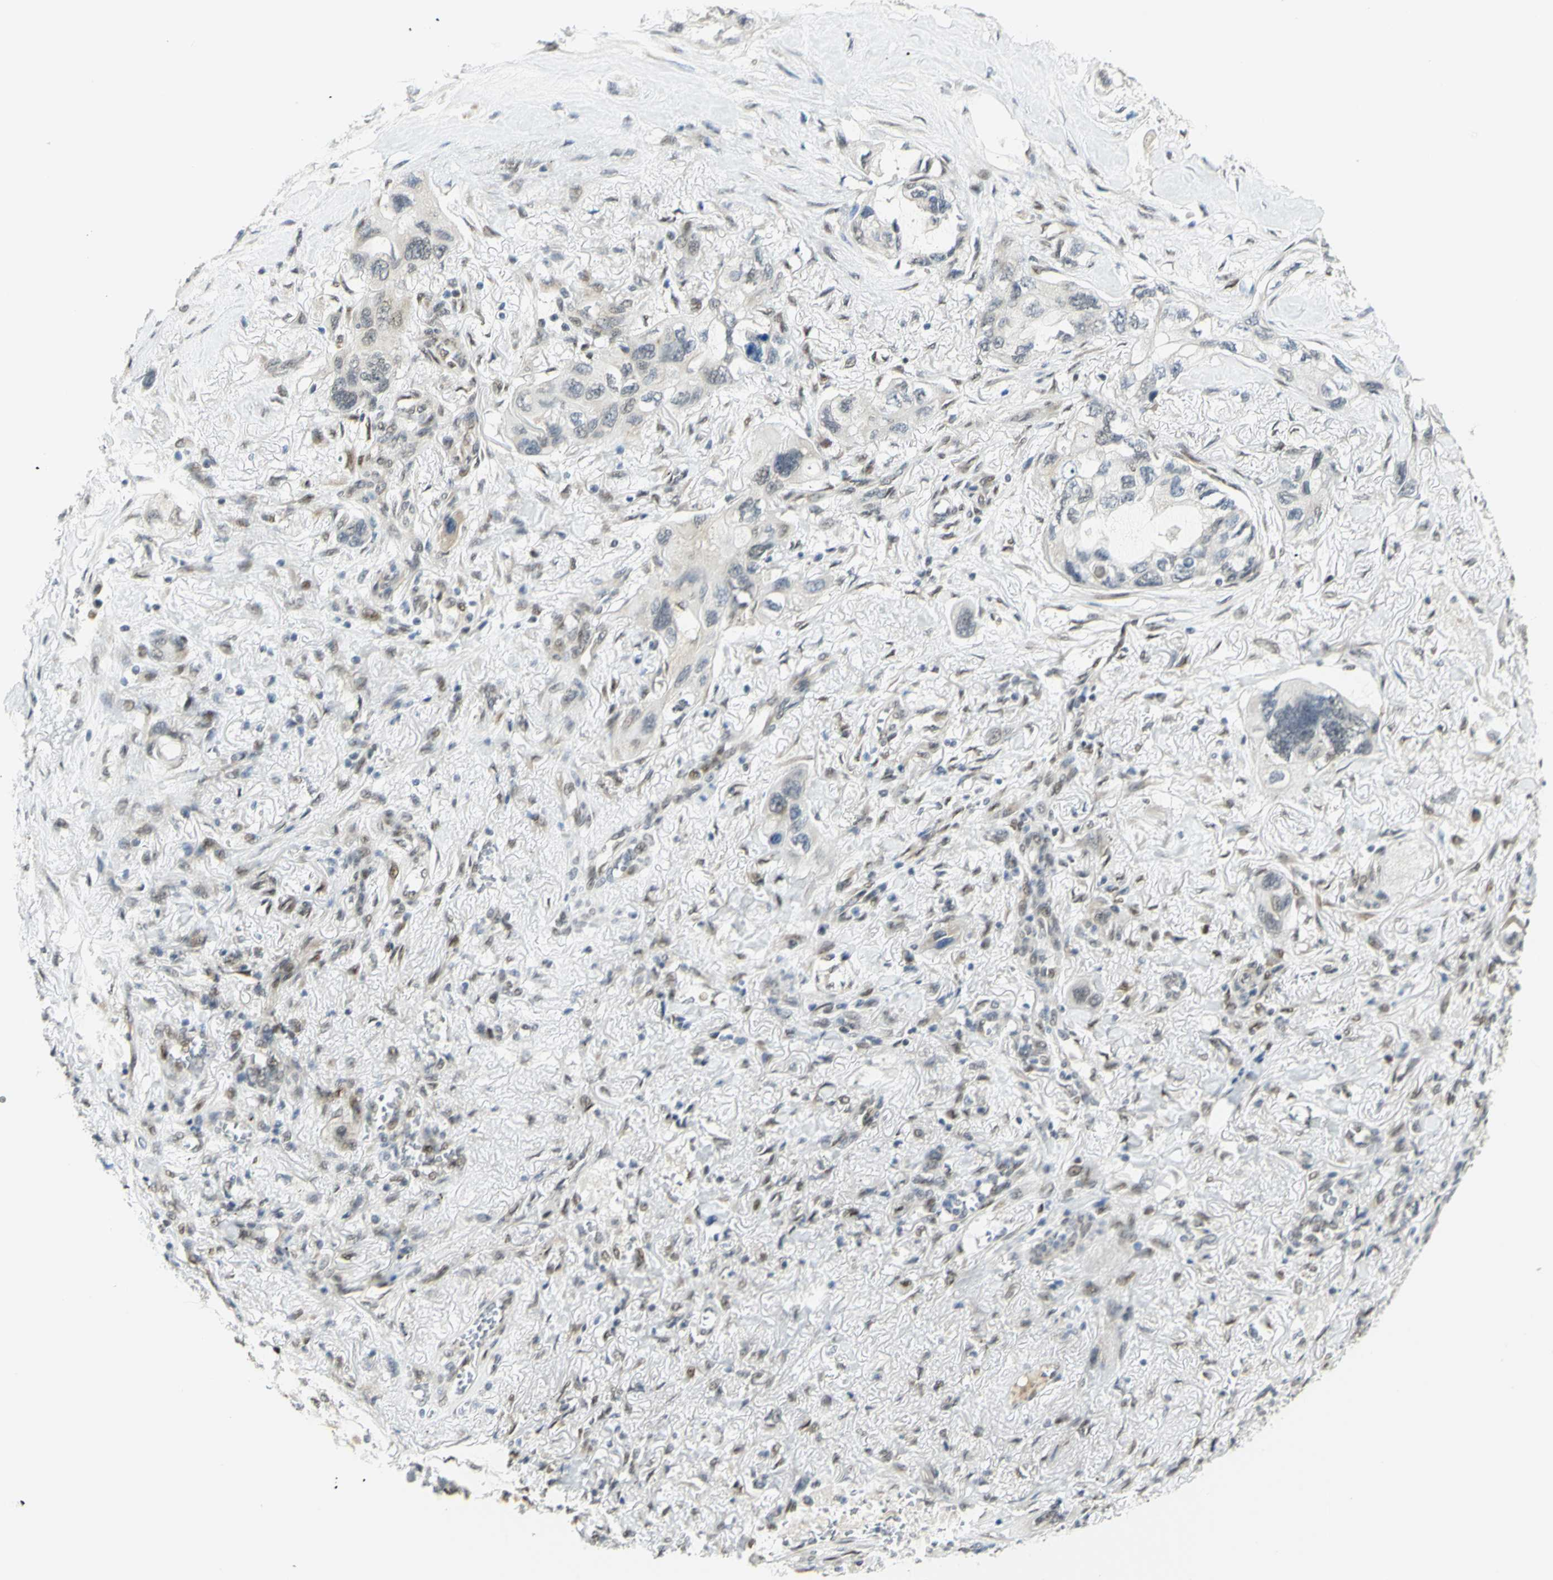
{"staining": {"intensity": "weak", "quantity": "25%-75%", "location": "nuclear"}, "tissue": "lung cancer", "cell_type": "Tumor cells", "image_type": "cancer", "snomed": [{"axis": "morphology", "description": "Squamous cell carcinoma, NOS"}, {"axis": "topography", "description": "Lung"}], "caption": "Immunohistochemical staining of human lung squamous cell carcinoma shows weak nuclear protein expression in approximately 25%-75% of tumor cells.", "gene": "DDX1", "patient": {"sex": "female", "age": 73}}